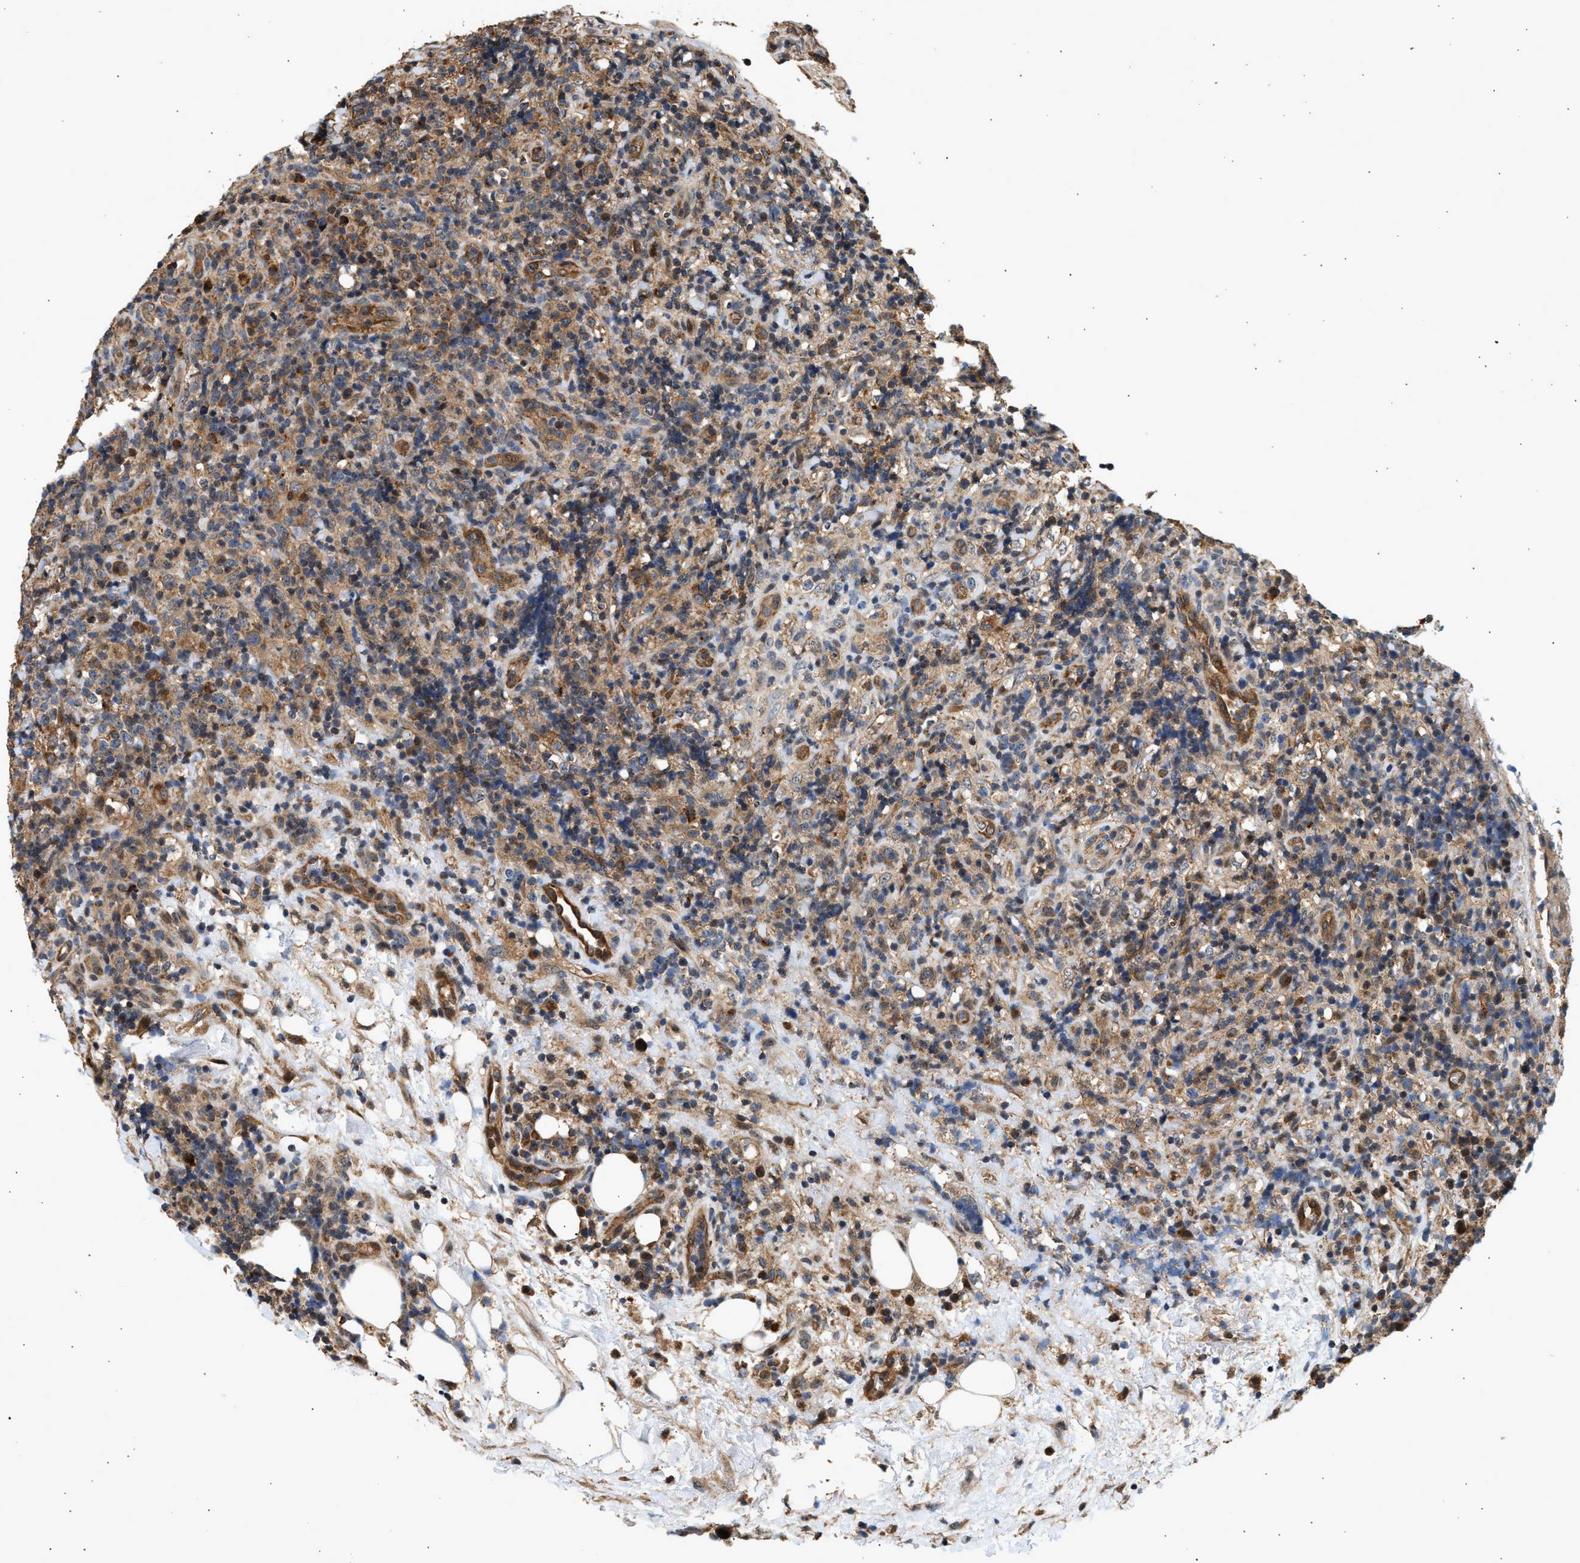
{"staining": {"intensity": "moderate", "quantity": "25%-75%", "location": "cytoplasmic/membranous"}, "tissue": "lymphoma", "cell_type": "Tumor cells", "image_type": "cancer", "snomed": [{"axis": "morphology", "description": "Malignant lymphoma, non-Hodgkin's type, High grade"}, {"axis": "topography", "description": "Lymph node"}], "caption": "Immunohistochemistry (IHC) histopathology image of neoplastic tissue: human lymphoma stained using immunohistochemistry demonstrates medium levels of moderate protein expression localized specifically in the cytoplasmic/membranous of tumor cells, appearing as a cytoplasmic/membranous brown color.", "gene": "DUSP14", "patient": {"sex": "female", "age": 76}}